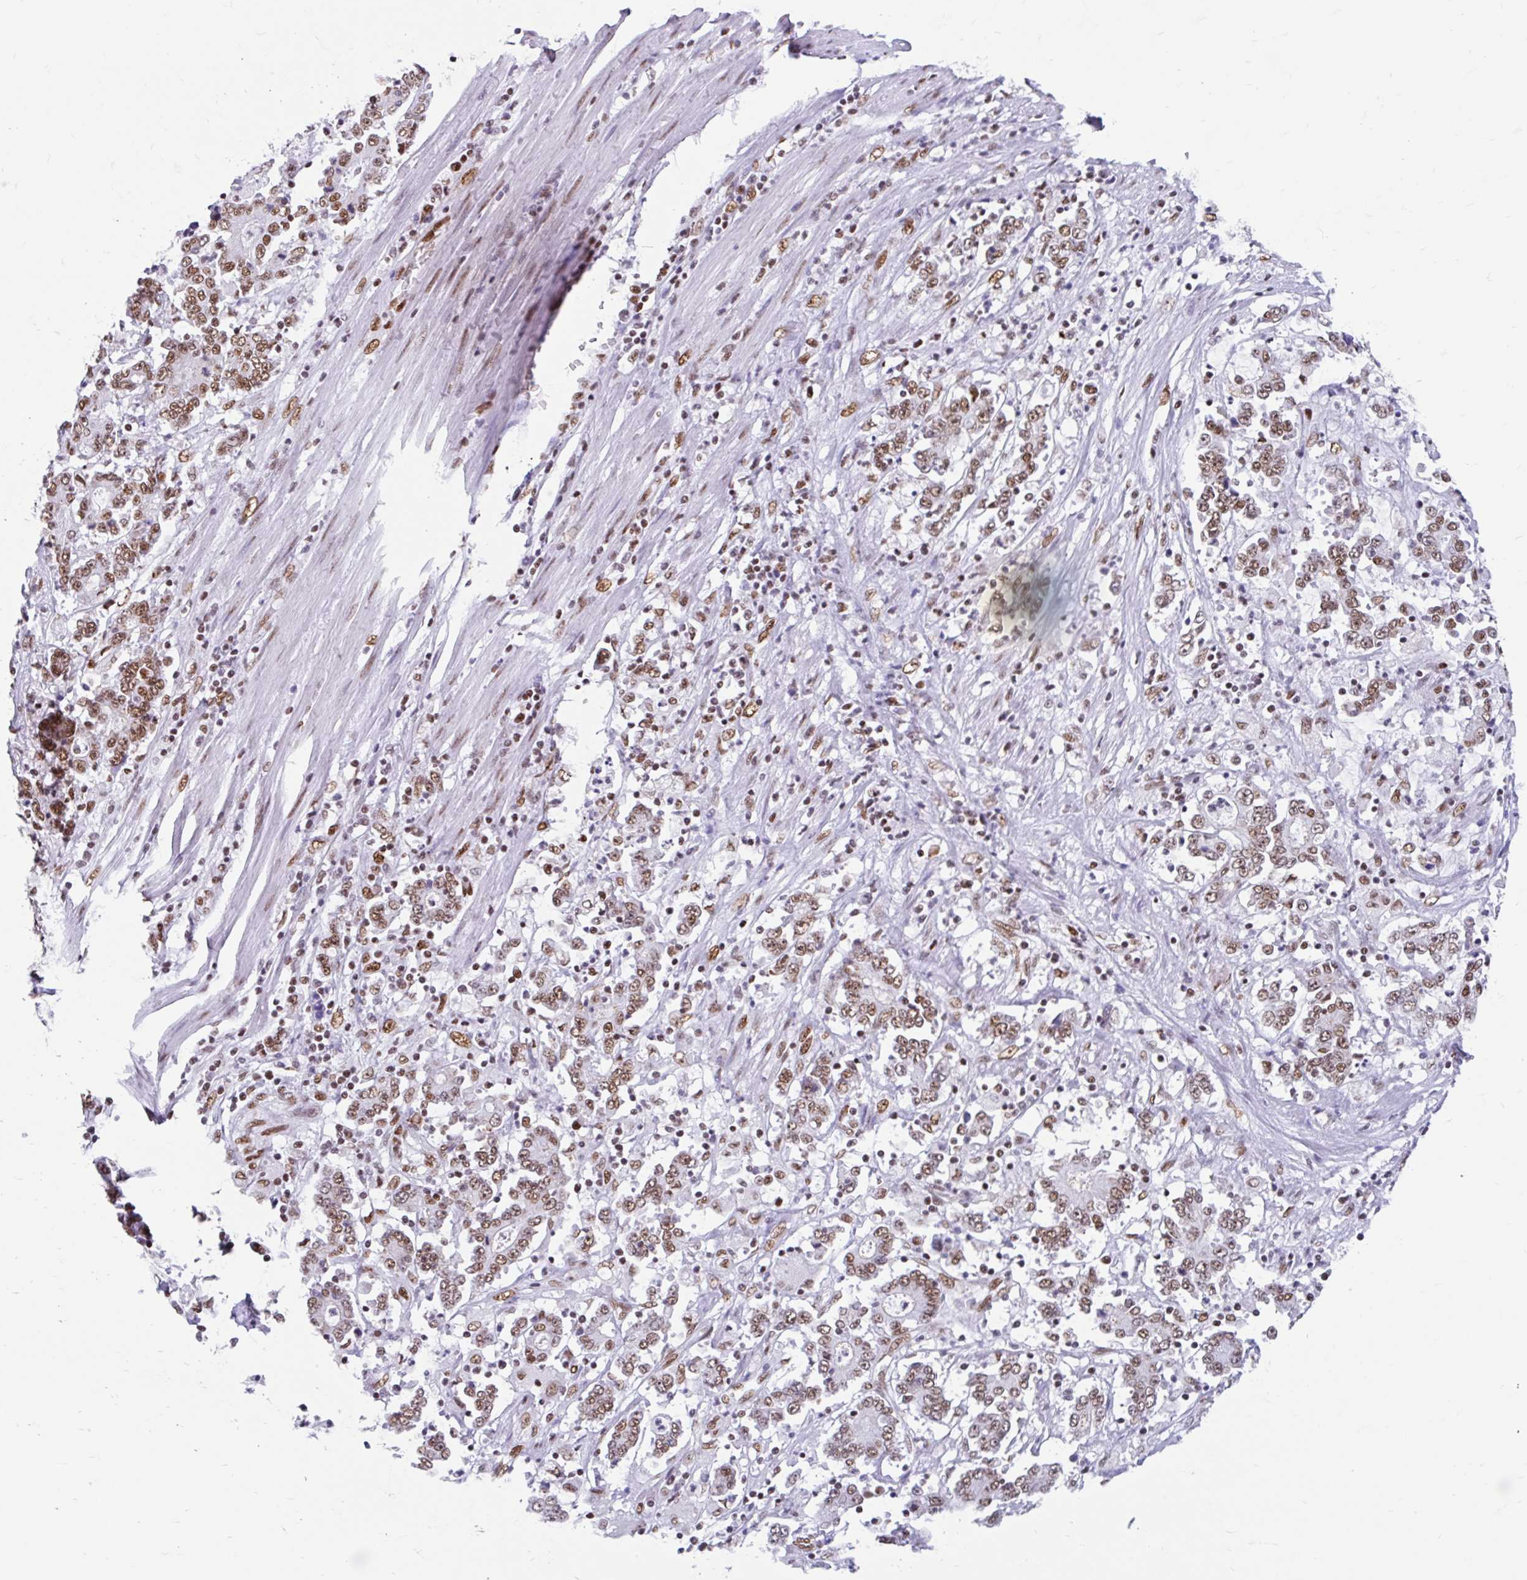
{"staining": {"intensity": "moderate", "quantity": ">75%", "location": "nuclear"}, "tissue": "stomach cancer", "cell_type": "Tumor cells", "image_type": "cancer", "snomed": [{"axis": "morphology", "description": "Adenocarcinoma, NOS"}, {"axis": "topography", "description": "Stomach, upper"}], "caption": "Immunohistochemical staining of adenocarcinoma (stomach) shows medium levels of moderate nuclear positivity in approximately >75% of tumor cells. The staining is performed using DAB brown chromogen to label protein expression. The nuclei are counter-stained blue using hematoxylin.", "gene": "KHDRBS1", "patient": {"sex": "male", "age": 68}}